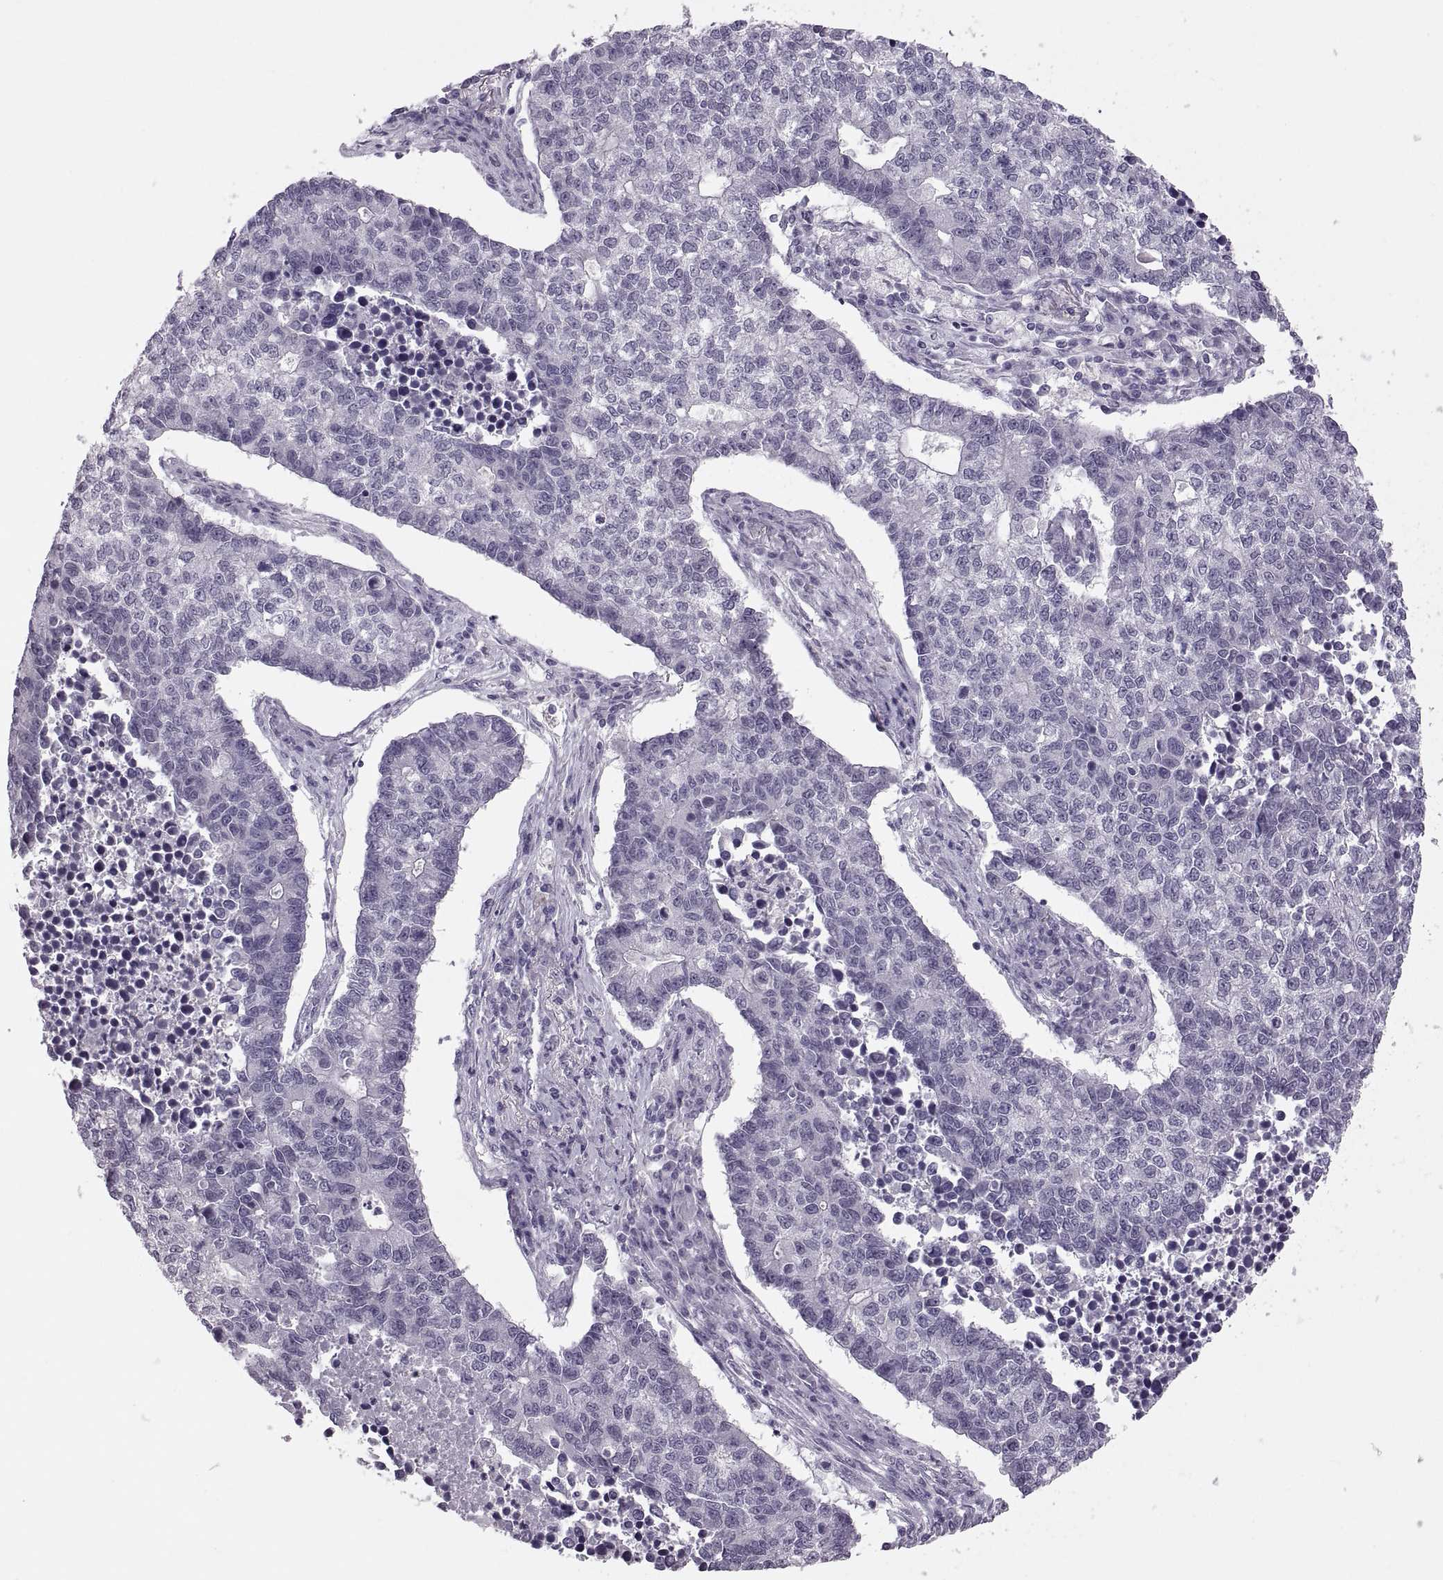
{"staining": {"intensity": "negative", "quantity": "none", "location": "none"}, "tissue": "lung cancer", "cell_type": "Tumor cells", "image_type": "cancer", "snomed": [{"axis": "morphology", "description": "Adenocarcinoma, NOS"}, {"axis": "topography", "description": "Lung"}], "caption": "Histopathology image shows no significant protein positivity in tumor cells of lung cancer (adenocarcinoma).", "gene": "ADH6", "patient": {"sex": "male", "age": 57}}